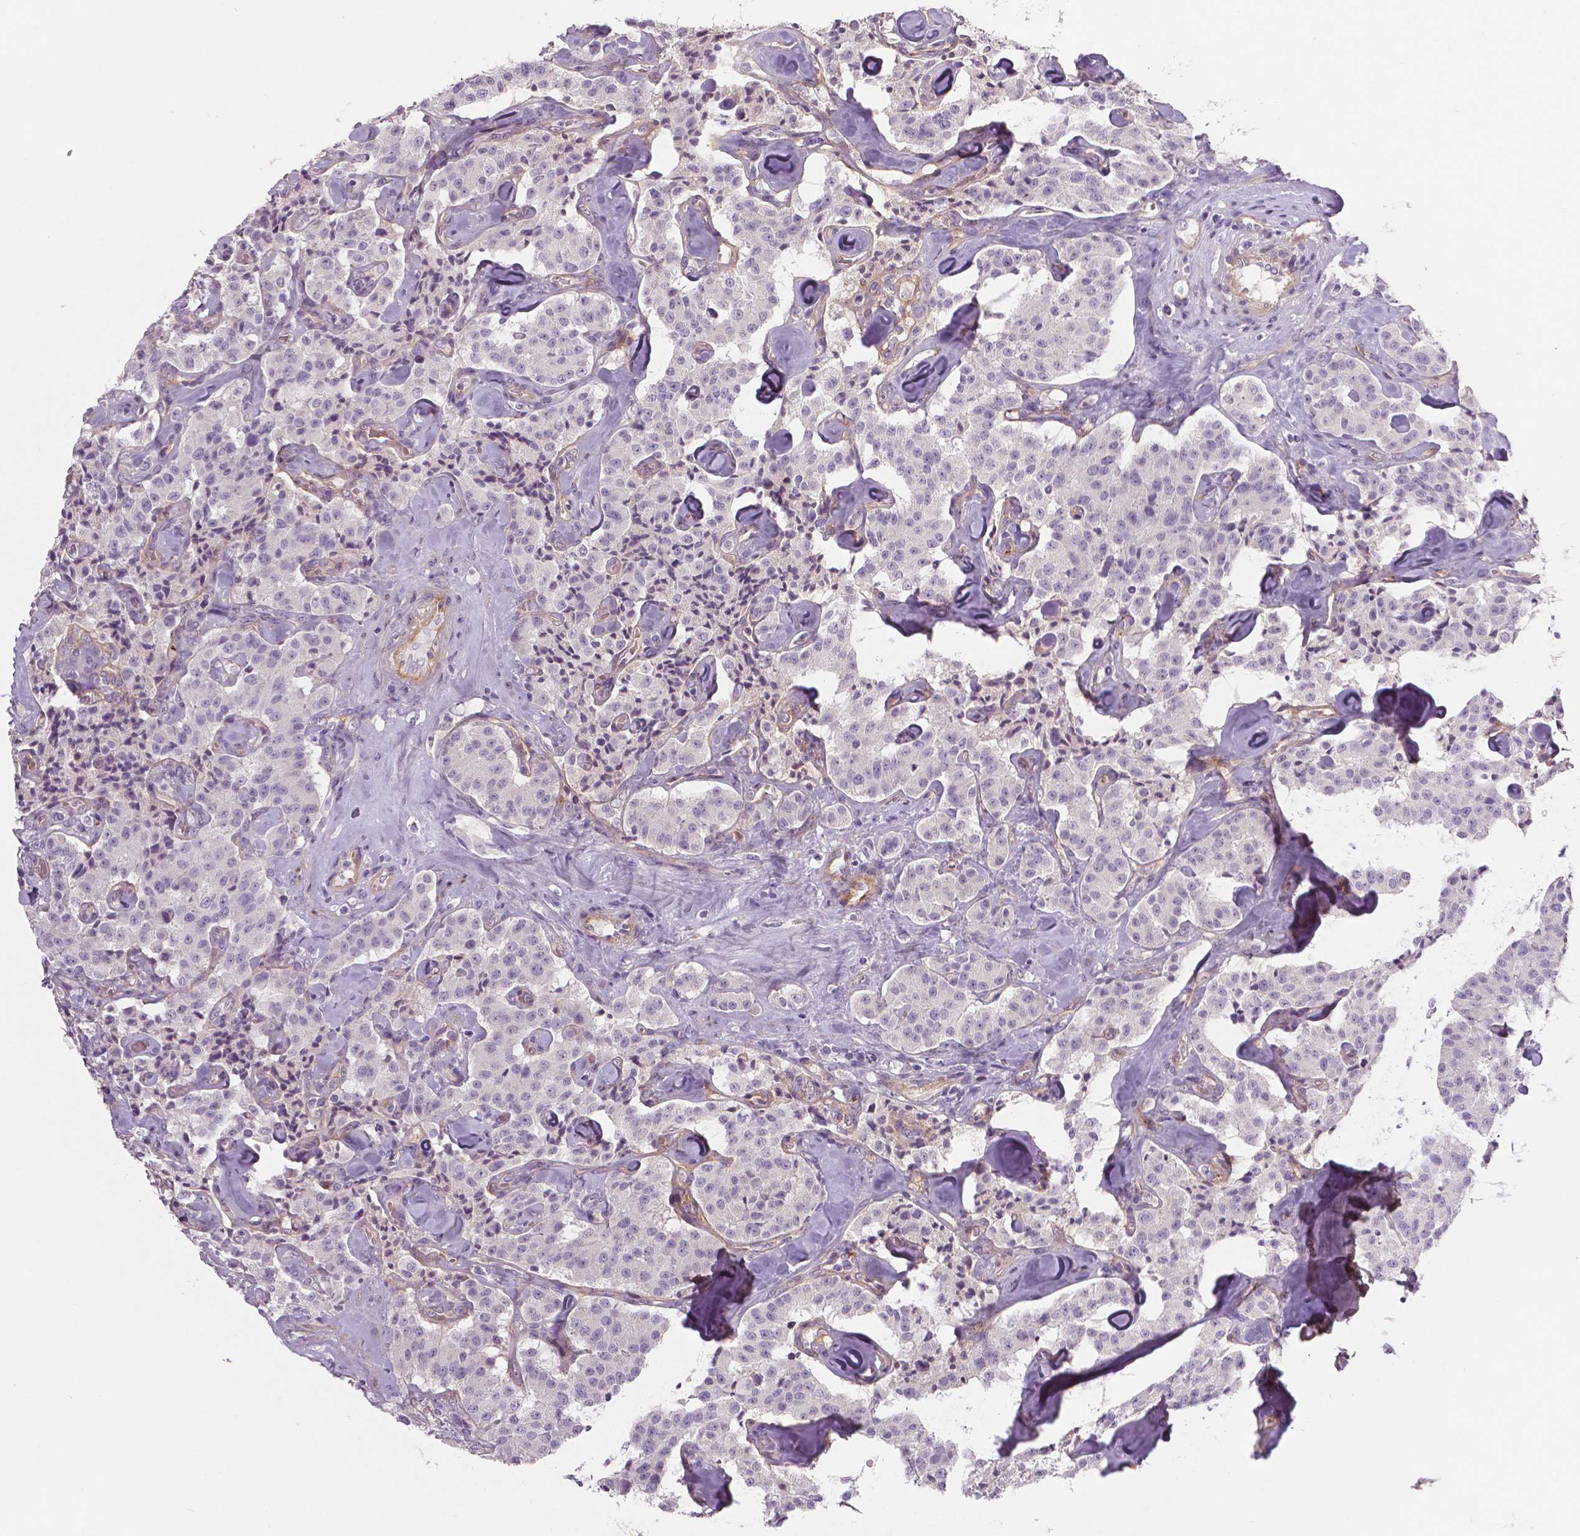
{"staining": {"intensity": "negative", "quantity": "none", "location": "none"}, "tissue": "carcinoid", "cell_type": "Tumor cells", "image_type": "cancer", "snomed": [{"axis": "morphology", "description": "Carcinoid, malignant, NOS"}, {"axis": "topography", "description": "Pancreas"}], "caption": "The micrograph exhibits no staining of tumor cells in carcinoid (malignant). The staining was performed using DAB (3,3'-diaminobenzidine) to visualize the protein expression in brown, while the nuclei were stained in blue with hematoxylin (Magnification: 20x).", "gene": "FLT1", "patient": {"sex": "male", "age": 41}}